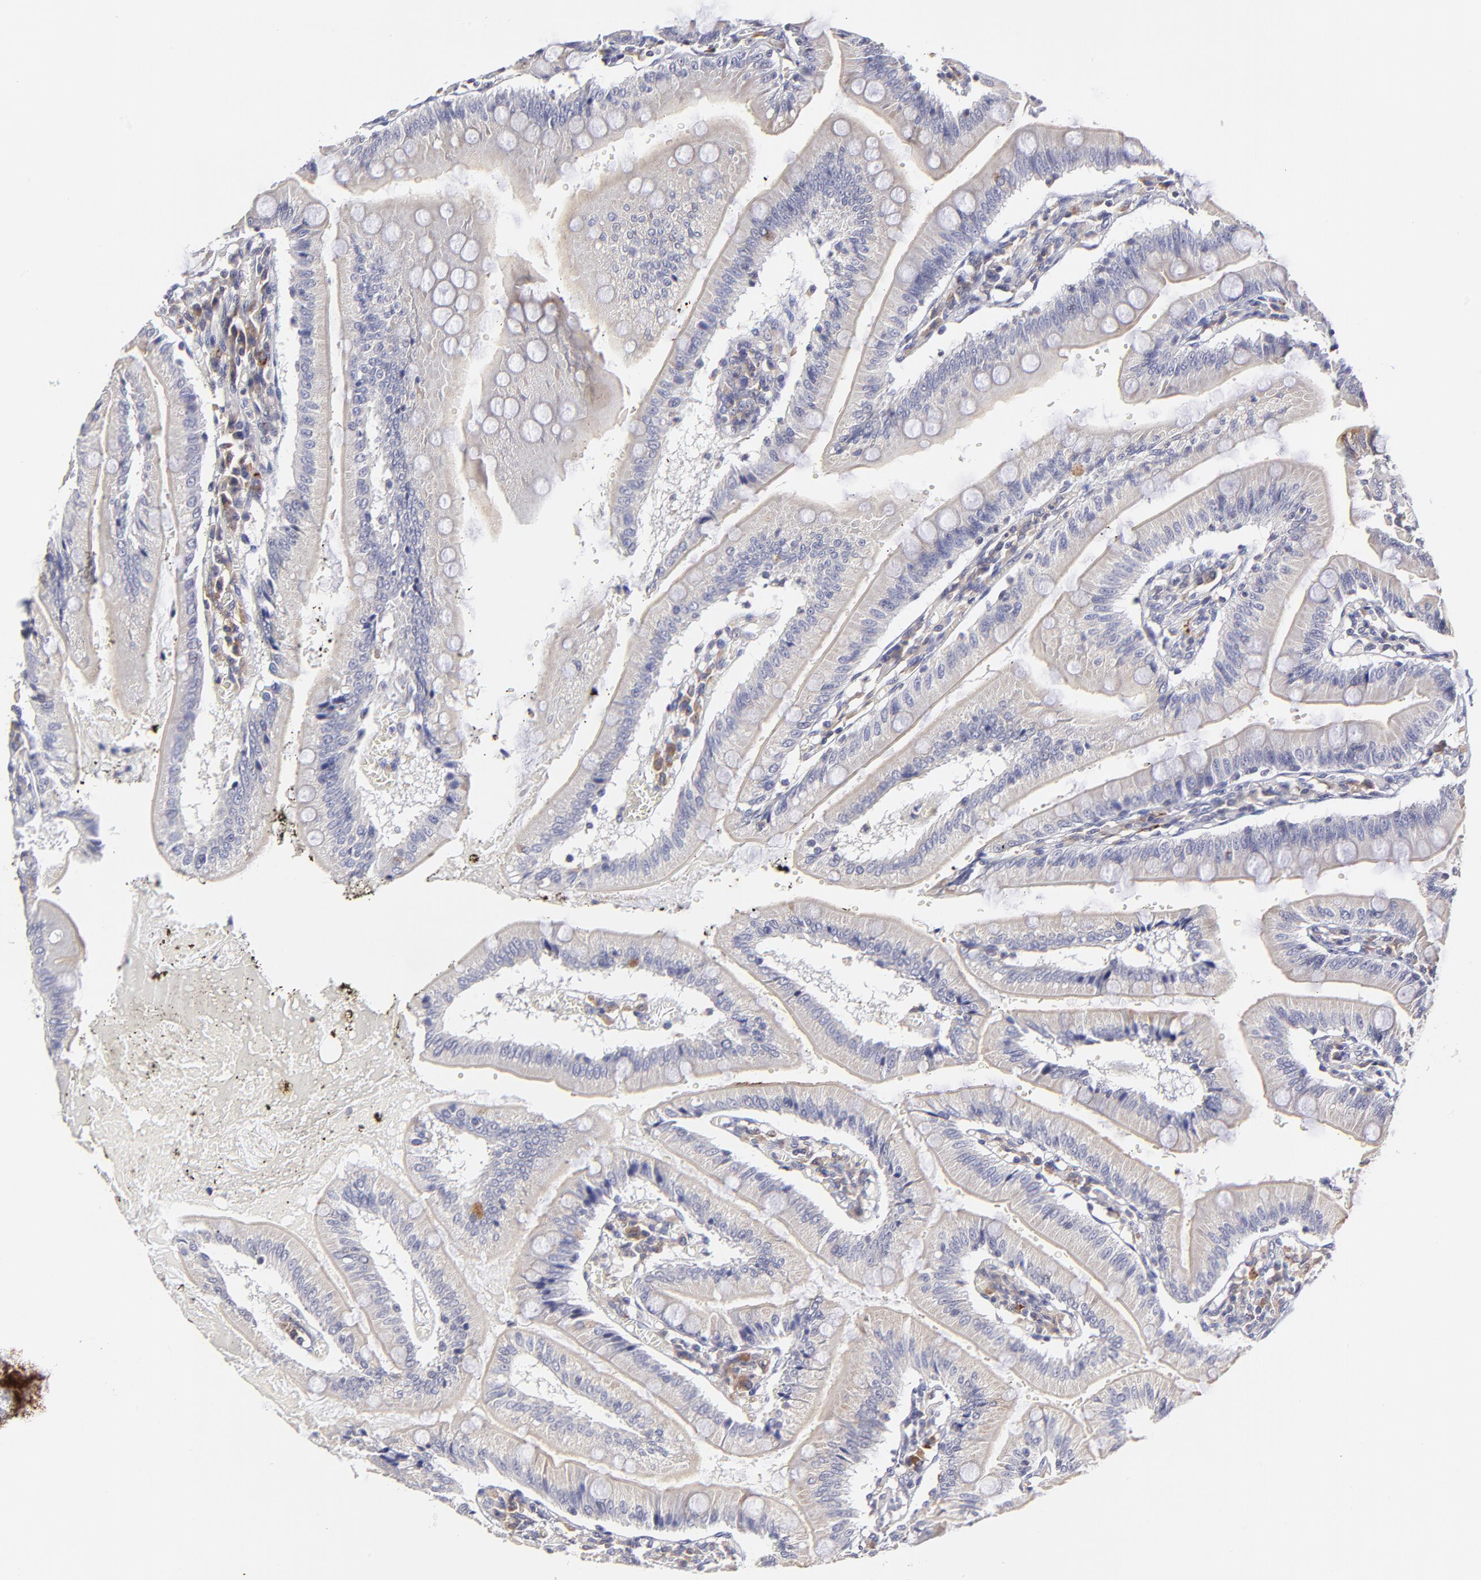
{"staining": {"intensity": "weak", "quantity": "25%-75%", "location": "cytoplasmic/membranous"}, "tissue": "small intestine", "cell_type": "Glandular cells", "image_type": "normal", "snomed": [{"axis": "morphology", "description": "Normal tissue, NOS"}, {"axis": "topography", "description": "Small intestine"}], "caption": "Immunohistochemistry (IHC) histopathology image of benign small intestine: small intestine stained using immunohistochemistry displays low levels of weak protein expression localized specifically in the cytoplasmic/membranous of glandular cells, appearing as a cytoplasmic/membranous brown color.", "gene": "GCSAM", "patient": {"sex": "male", "age": 71}}